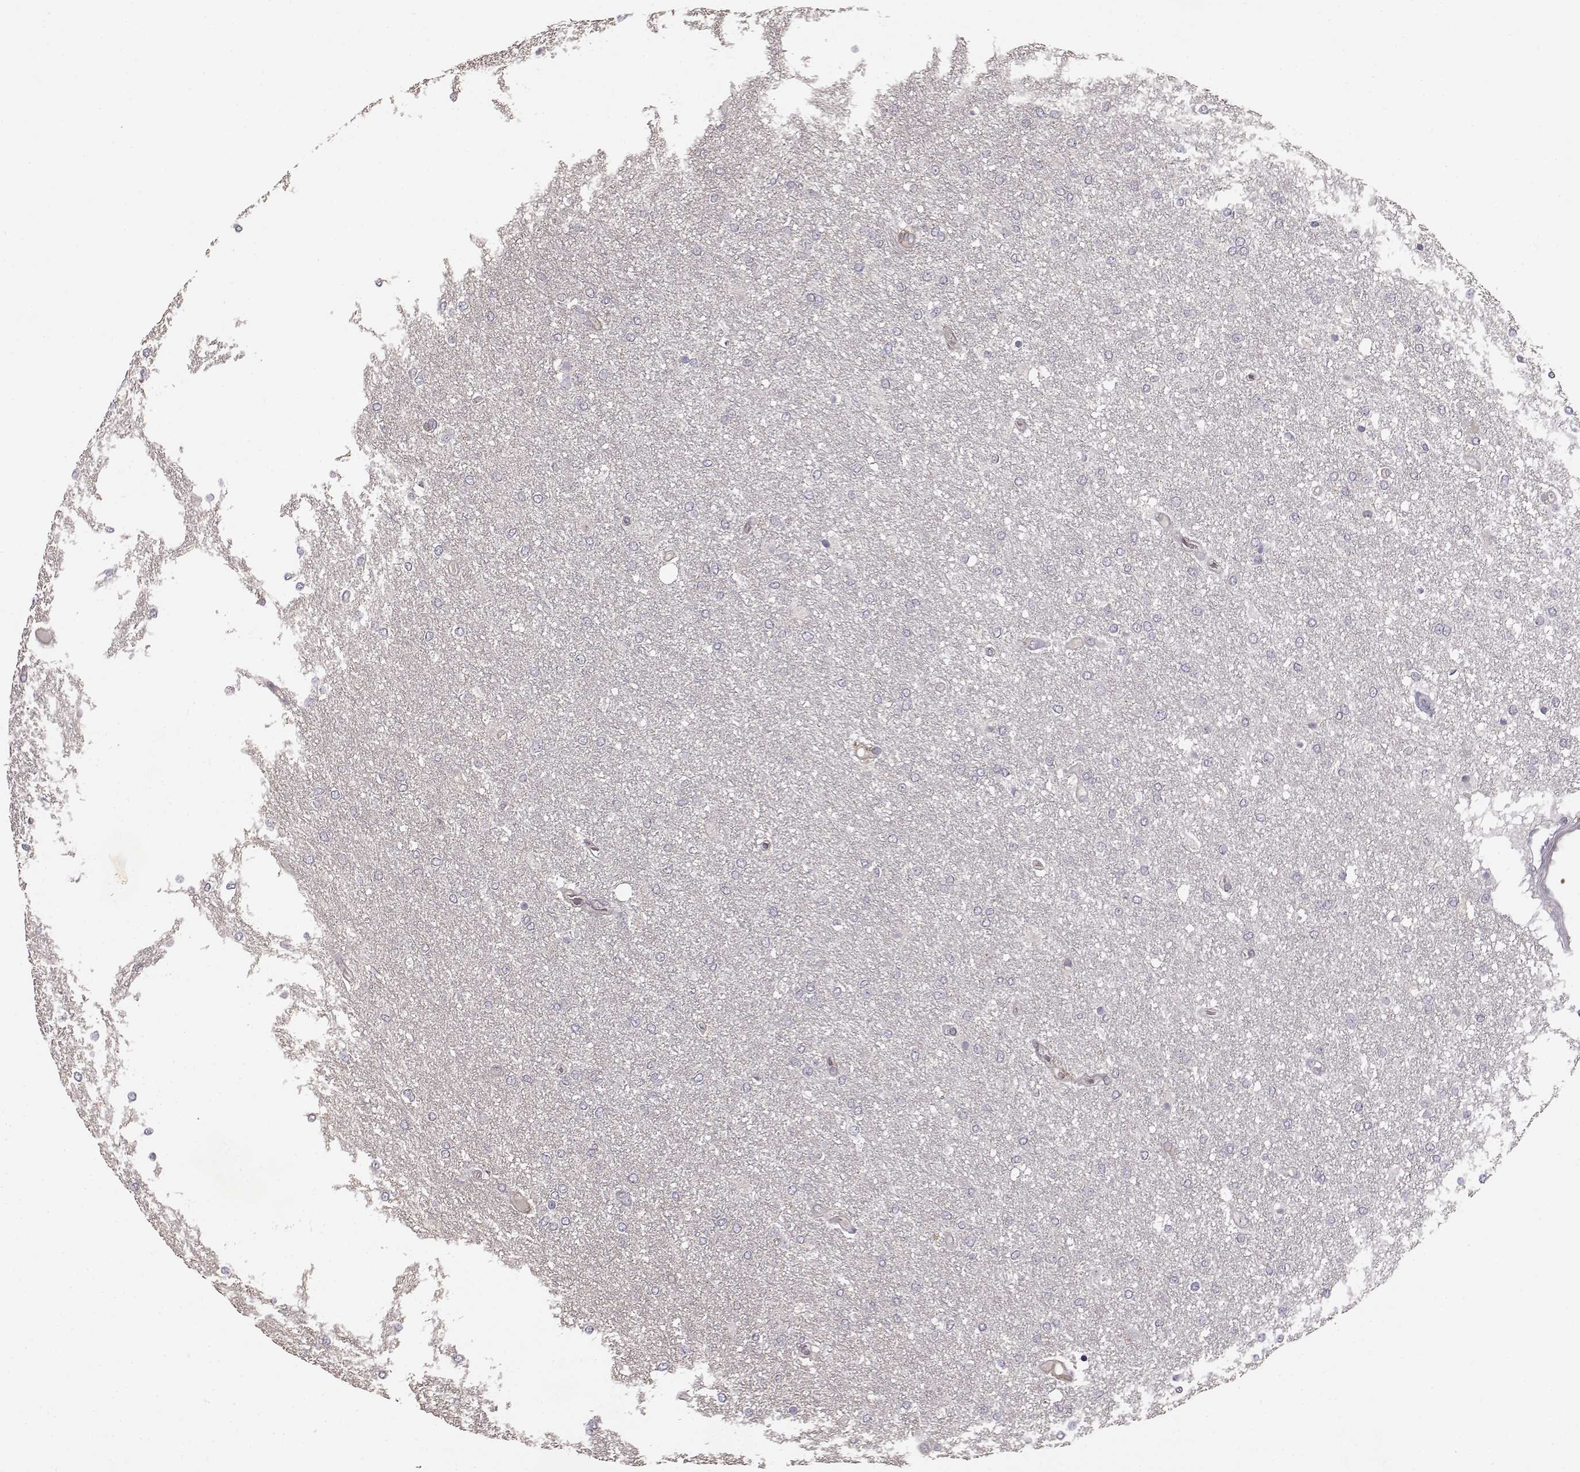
{"staining": {"intensity": "negative", "quantity": "none", "location": "none"}, "tissue": "glioma", "cell_type": "Tumor cells", "image_type": "cancer", "snomed": [{"axis": "morphology", "description": "Glioma, malignant, High grade"}, {"axis": "topography", "description": "Brain"}], "caption": "Human high-grade glioma (malignant) stained for a protein using immunohistochemistry (IHC) exhibits no expression in tumor cells.", "gene": "GHR", "patient": {"sex": "female", "age": 61}}